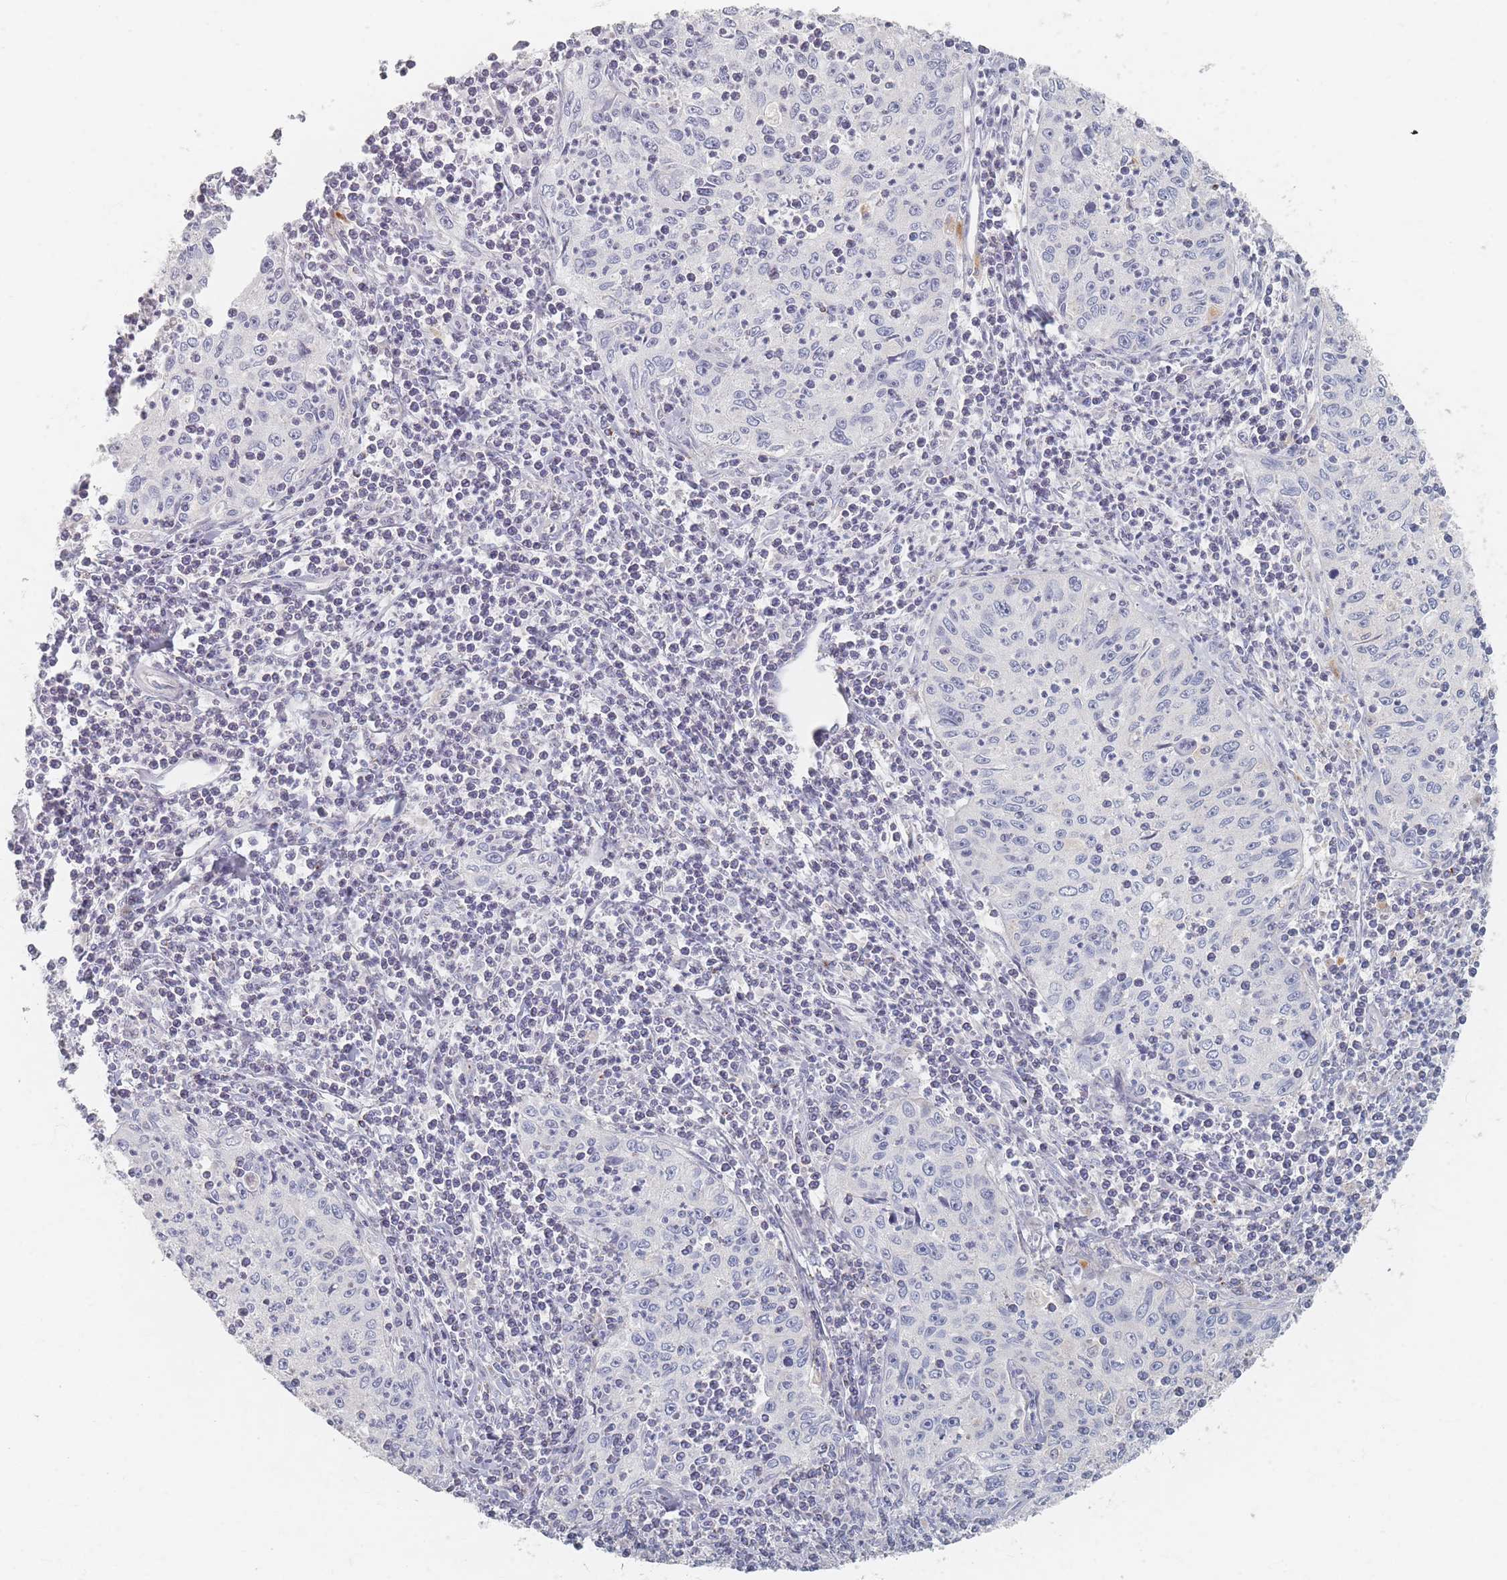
{"staining": {"intensity": "negative", "quantity": "none", "location": "none"}, "tissue": "cervical cancer", "cell_type": "Tumor cells", "image_type": "cancer", "snomed": [{"axis": "morphology", "description": "Squamous cell carcinoma, NOS"}, {"axis": "topography", "description": "Cervix"}], "caption": "High power microscopy histopathology image of an immunohistochemistry micrograph of cervical cancer (squamous cell carcinoma), revealing no significant expression in tumor cells.", "gene": "SLC2A11", "patient": {"sex": "female", "age": 30}}